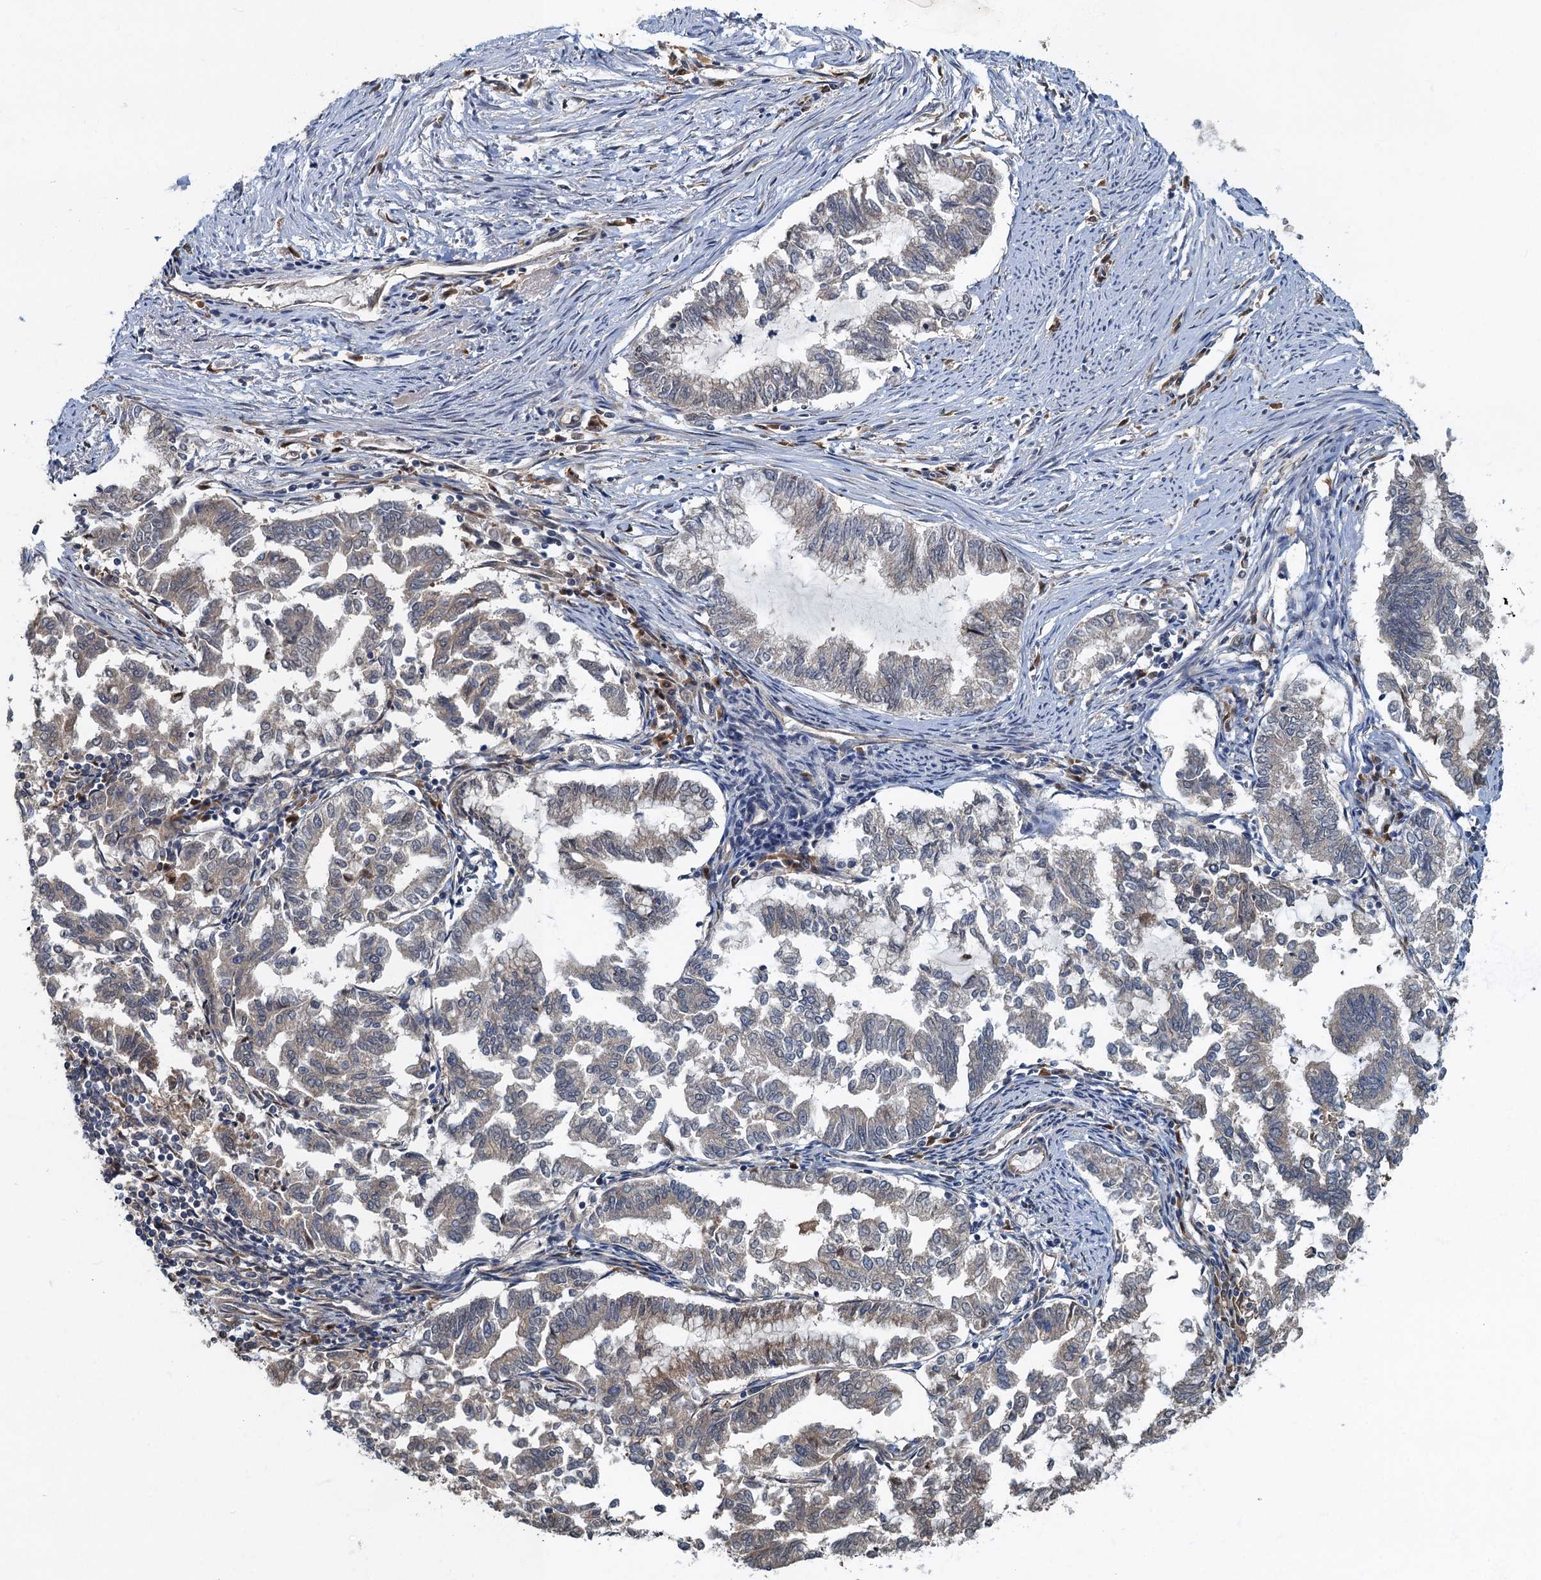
{"staining": {"intensity": "negative", "quantity": "none", "location": "none"}, "tissue": "endometrial cancer", "cell_type": "Tumor cells", "image_type": "cancer", "snomed": [{"axis": "morphology", "description": "Adenocarcinoma, NOS"}, {"axis": "topography", "description": "Endometrium"}], "caption": "A histopathology image of endometrial adenocarcinoma stained for a protein shows no brown staining in tumor cells.", "gene": "TBCK", "patient": {"sex": "female", "age": 79}}